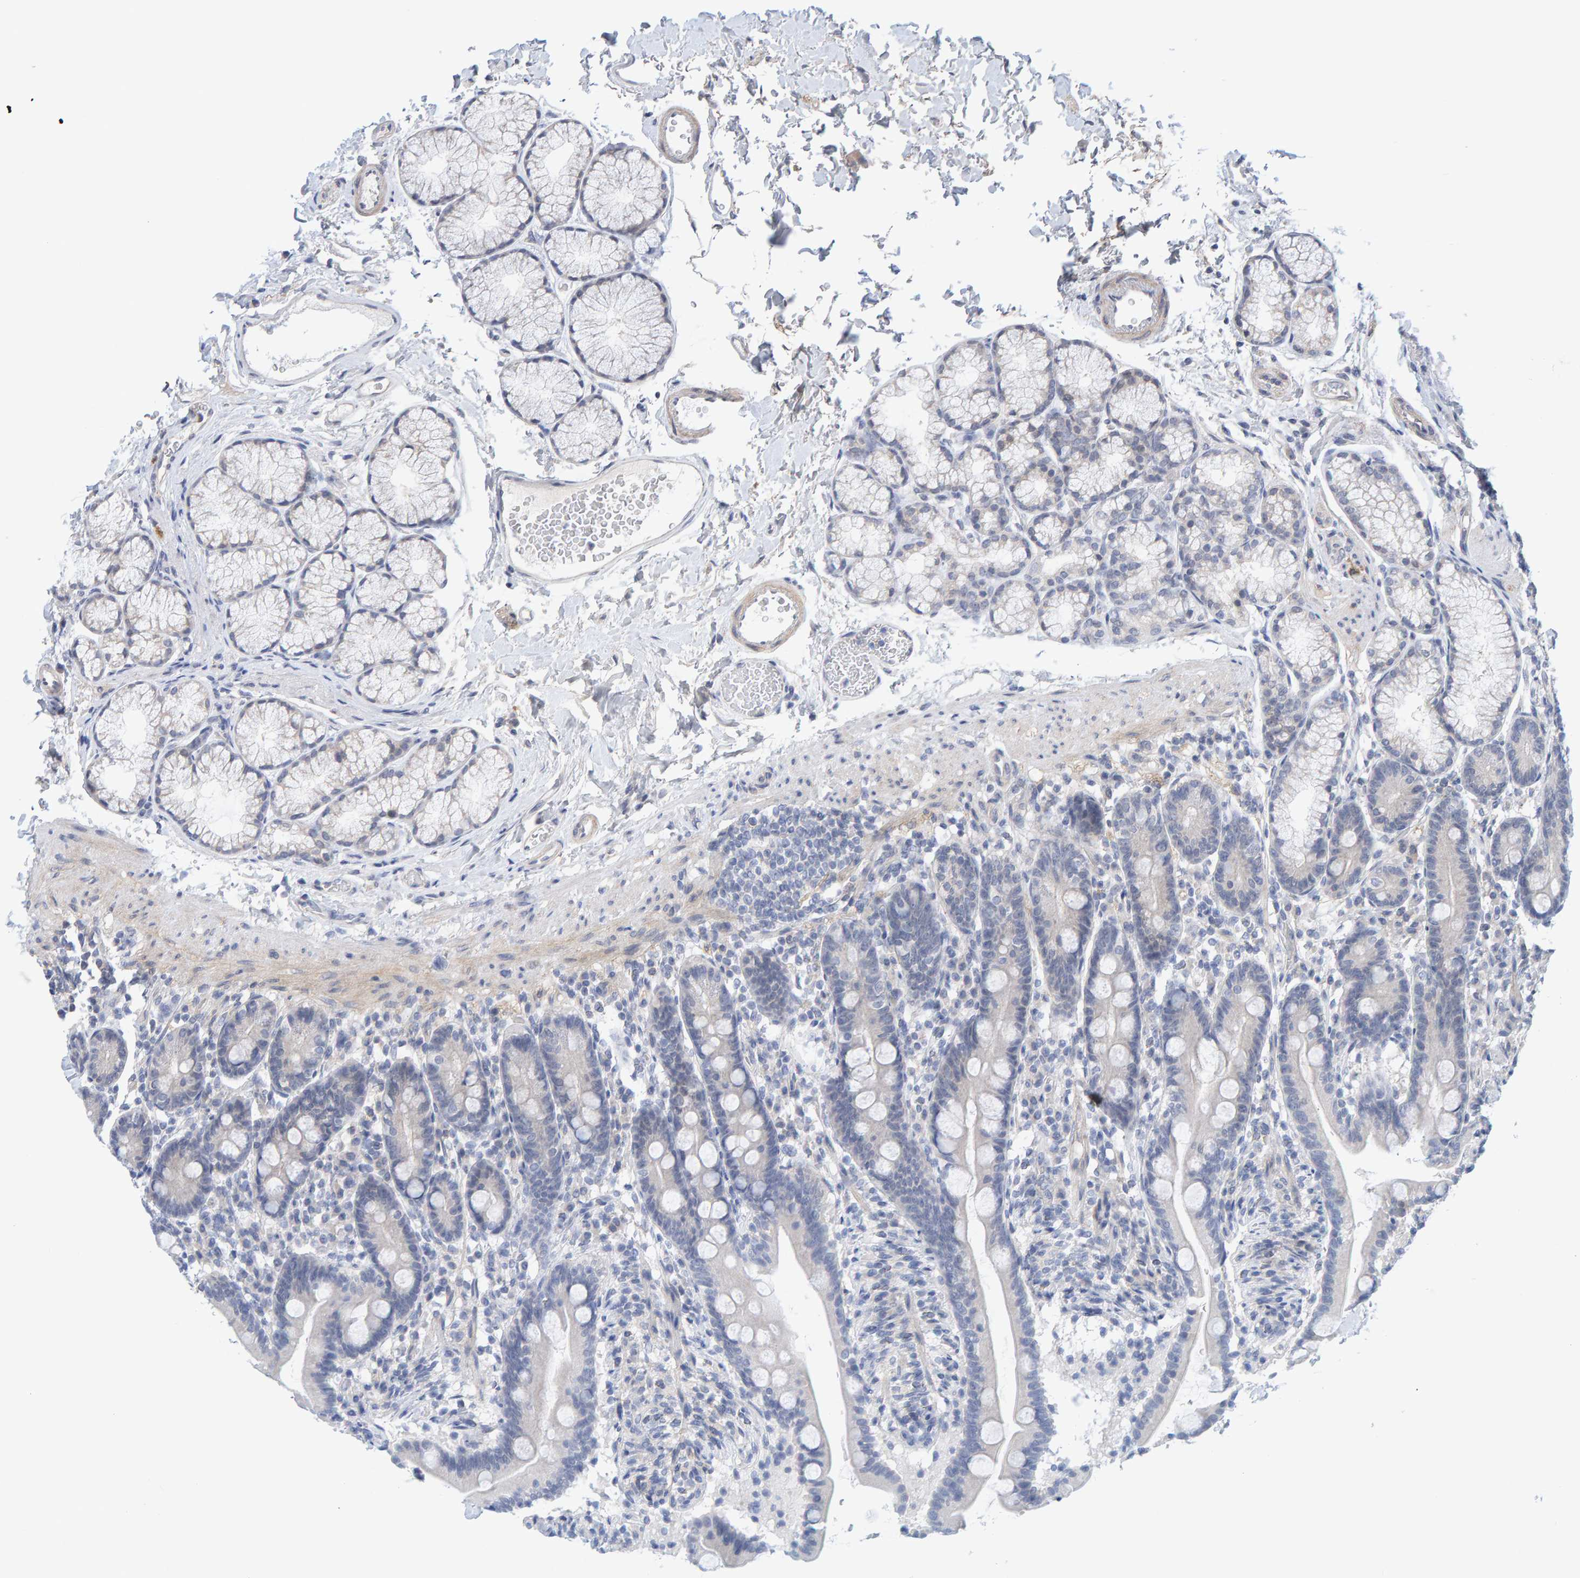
{"staining": {"intensity": "negative", "quantity": "none", "location": "none"}, "tissue": "duodenum", "cell_type": "Glandular cells", "image_type": "normal", "snomed": [{"axis": "morphology", "description": "Normal tissue, NOS"}, {"axis": "topography", "description": "Duodenum"}], "caption": "Immunohistochemistry histopathology image of normal duodenum stained for a protein (brown), which exhibits no expression in glandular cells.", "gene": "CDH2", "patient": {"sex": "male", "age": 54}}